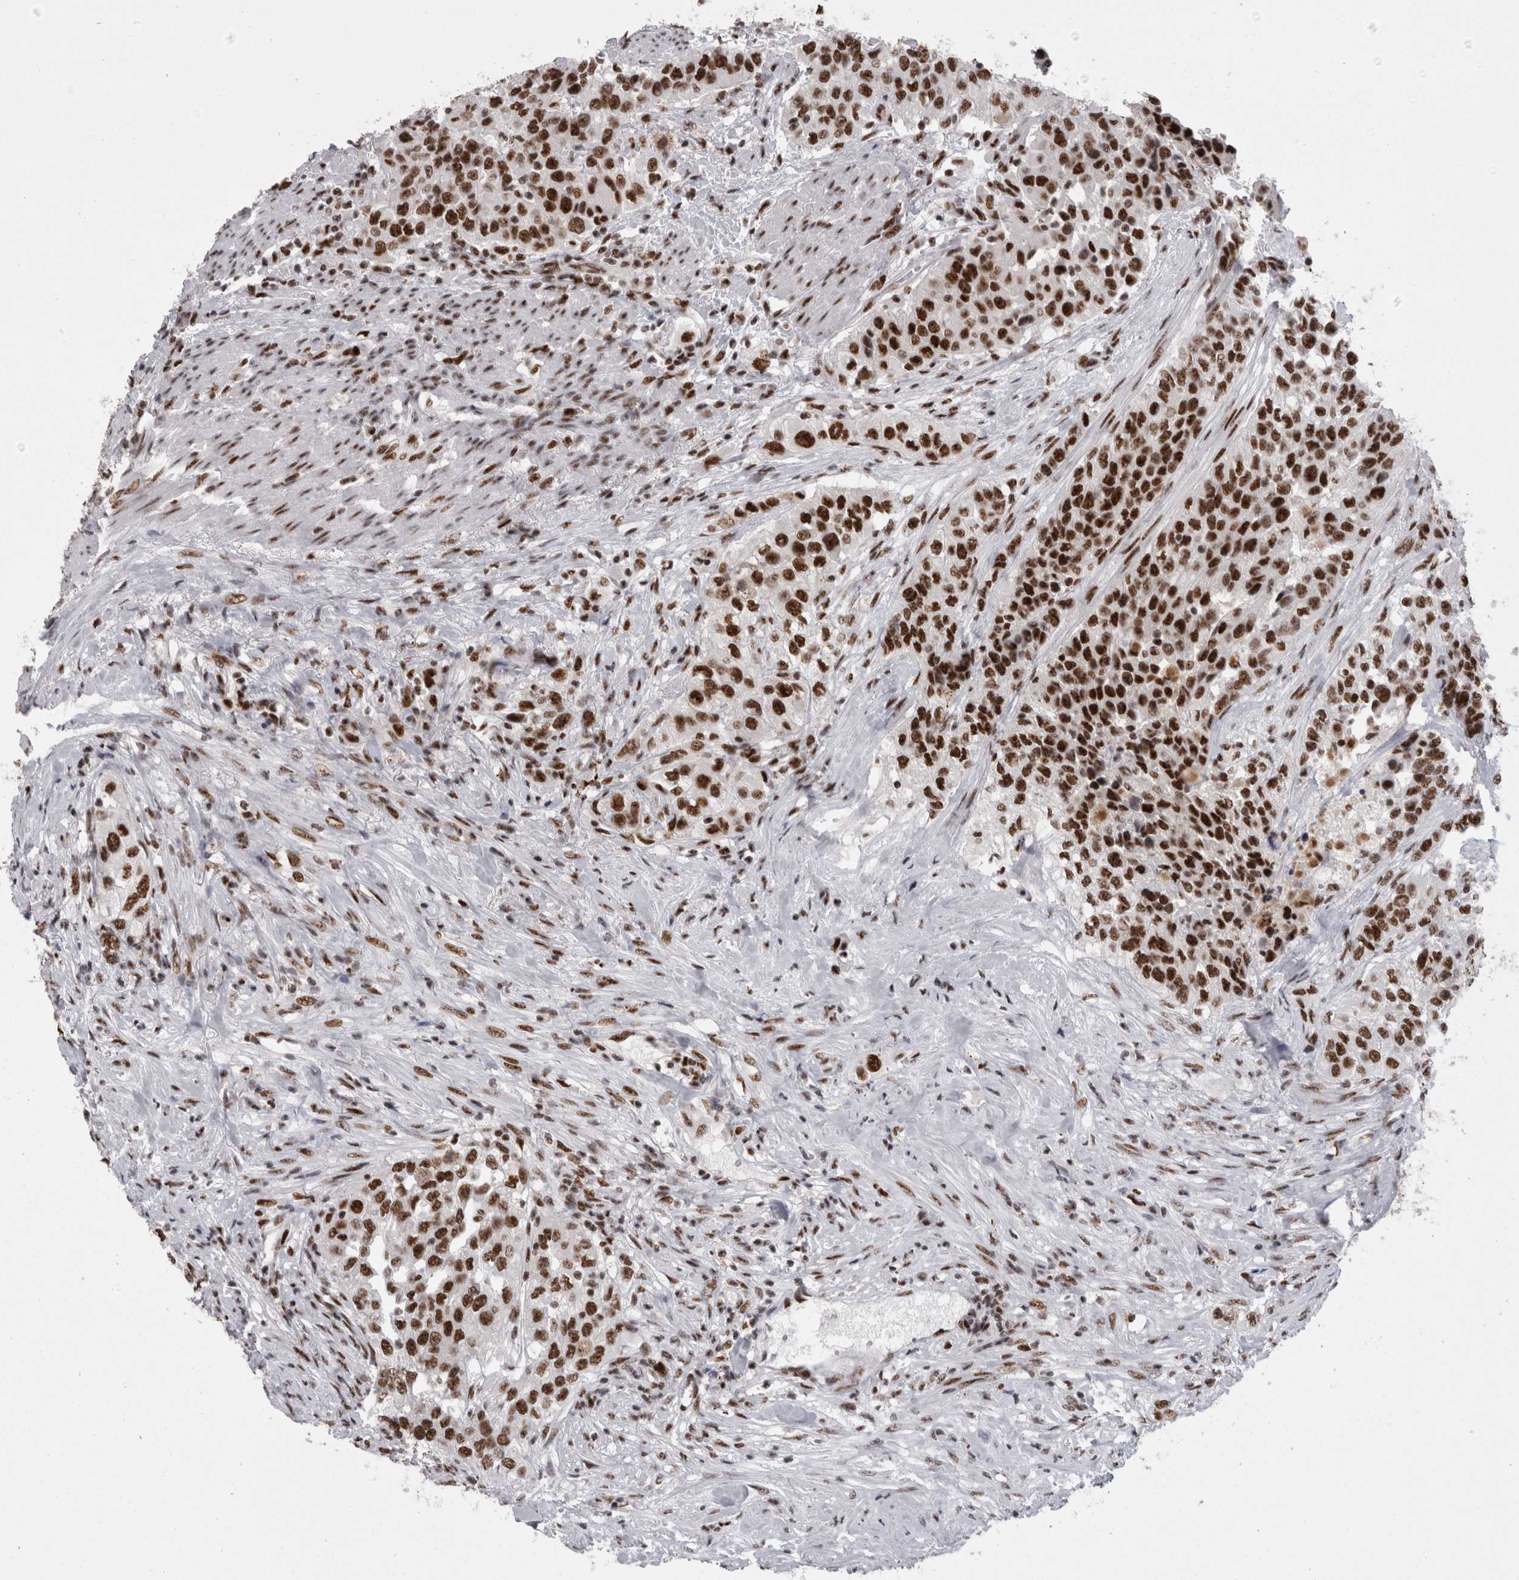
{"staining": {"intensity": "strong", "quantity": ">75%", "location": "nuclear"}, "tissue": "urothelial cancer", "cell_type": "Tumor cells", "image_type": "cancer", "snomed": [{"axis": "morphology", "description": "Urothelial carcinoma, High grade"}, {"axis": "topography", "description": "Urinary bladder"}], "caption": "Immunohistochemistry (IHC) (DAB) staining of urothelial cancer demonstrates strong nuclear protein expression in approximately >75% of tumor cells.", "gene": "SNRNP40", "patient": {"sex": "female", "age": 80}}